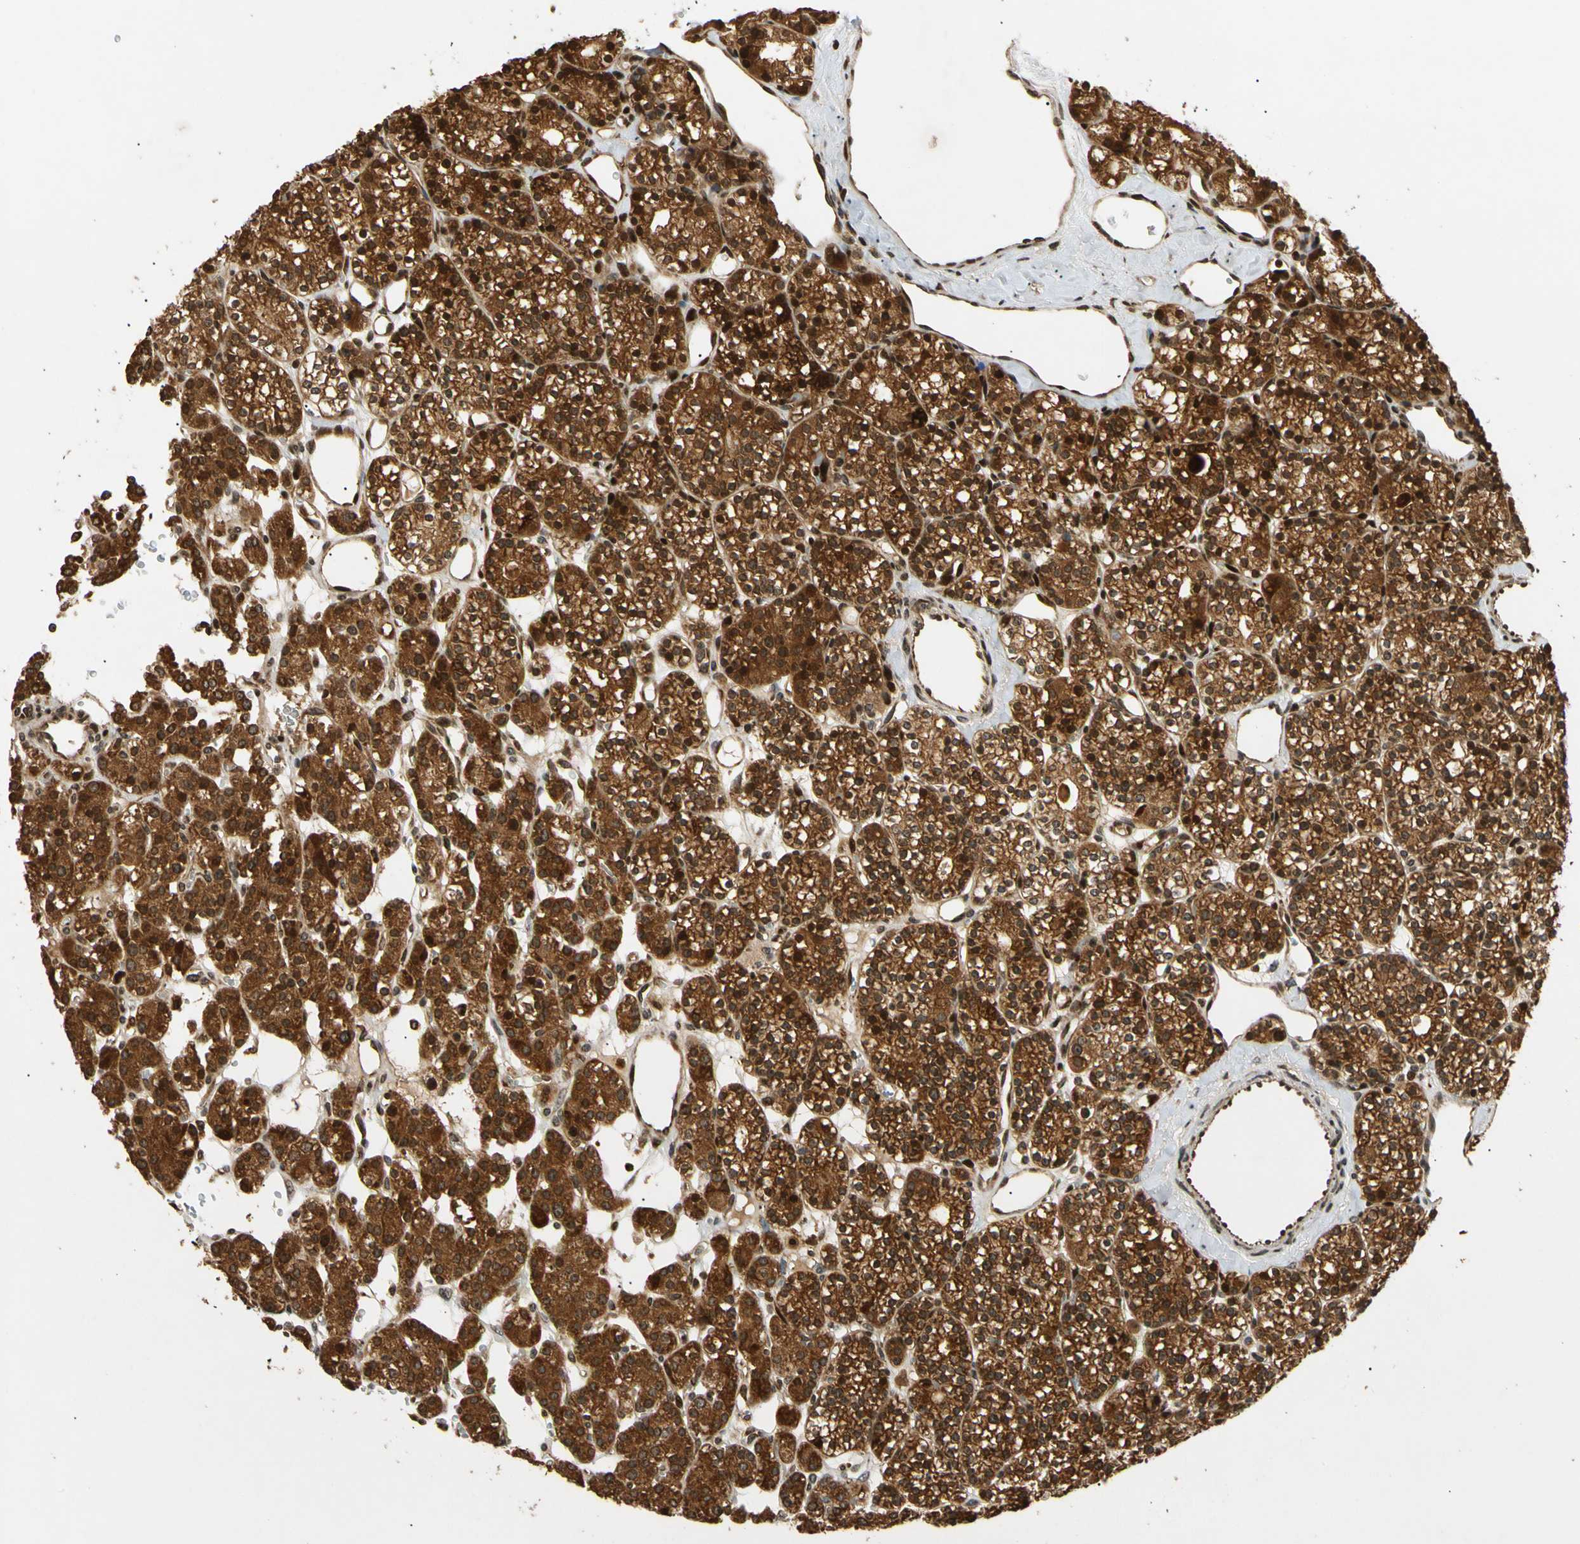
{"staining": {"intensity": "strong", "quantity": ">75%", "location": "cytoplasmic/membranous,nuclear"}, "tissue": "parathyroid gland", "cell_type": "Glandular cells", "image_type": "normal", "snomed": [{"axis": "morphology", "description": "Normal tissue, NOS"}, {"axis": "topography", "description": "Parathyroid gland"}], "caption": "Protein analysis of normal parathyroid gland exhibits strong cytoplasmic/membranous,nuclear positivity in approximately >75% of glandular cells. (brown staining indicates protein expression, while blue staining denotes nuclei).", "gene": "MRPS22", "patient": {"sex": "female", "age": 64}}